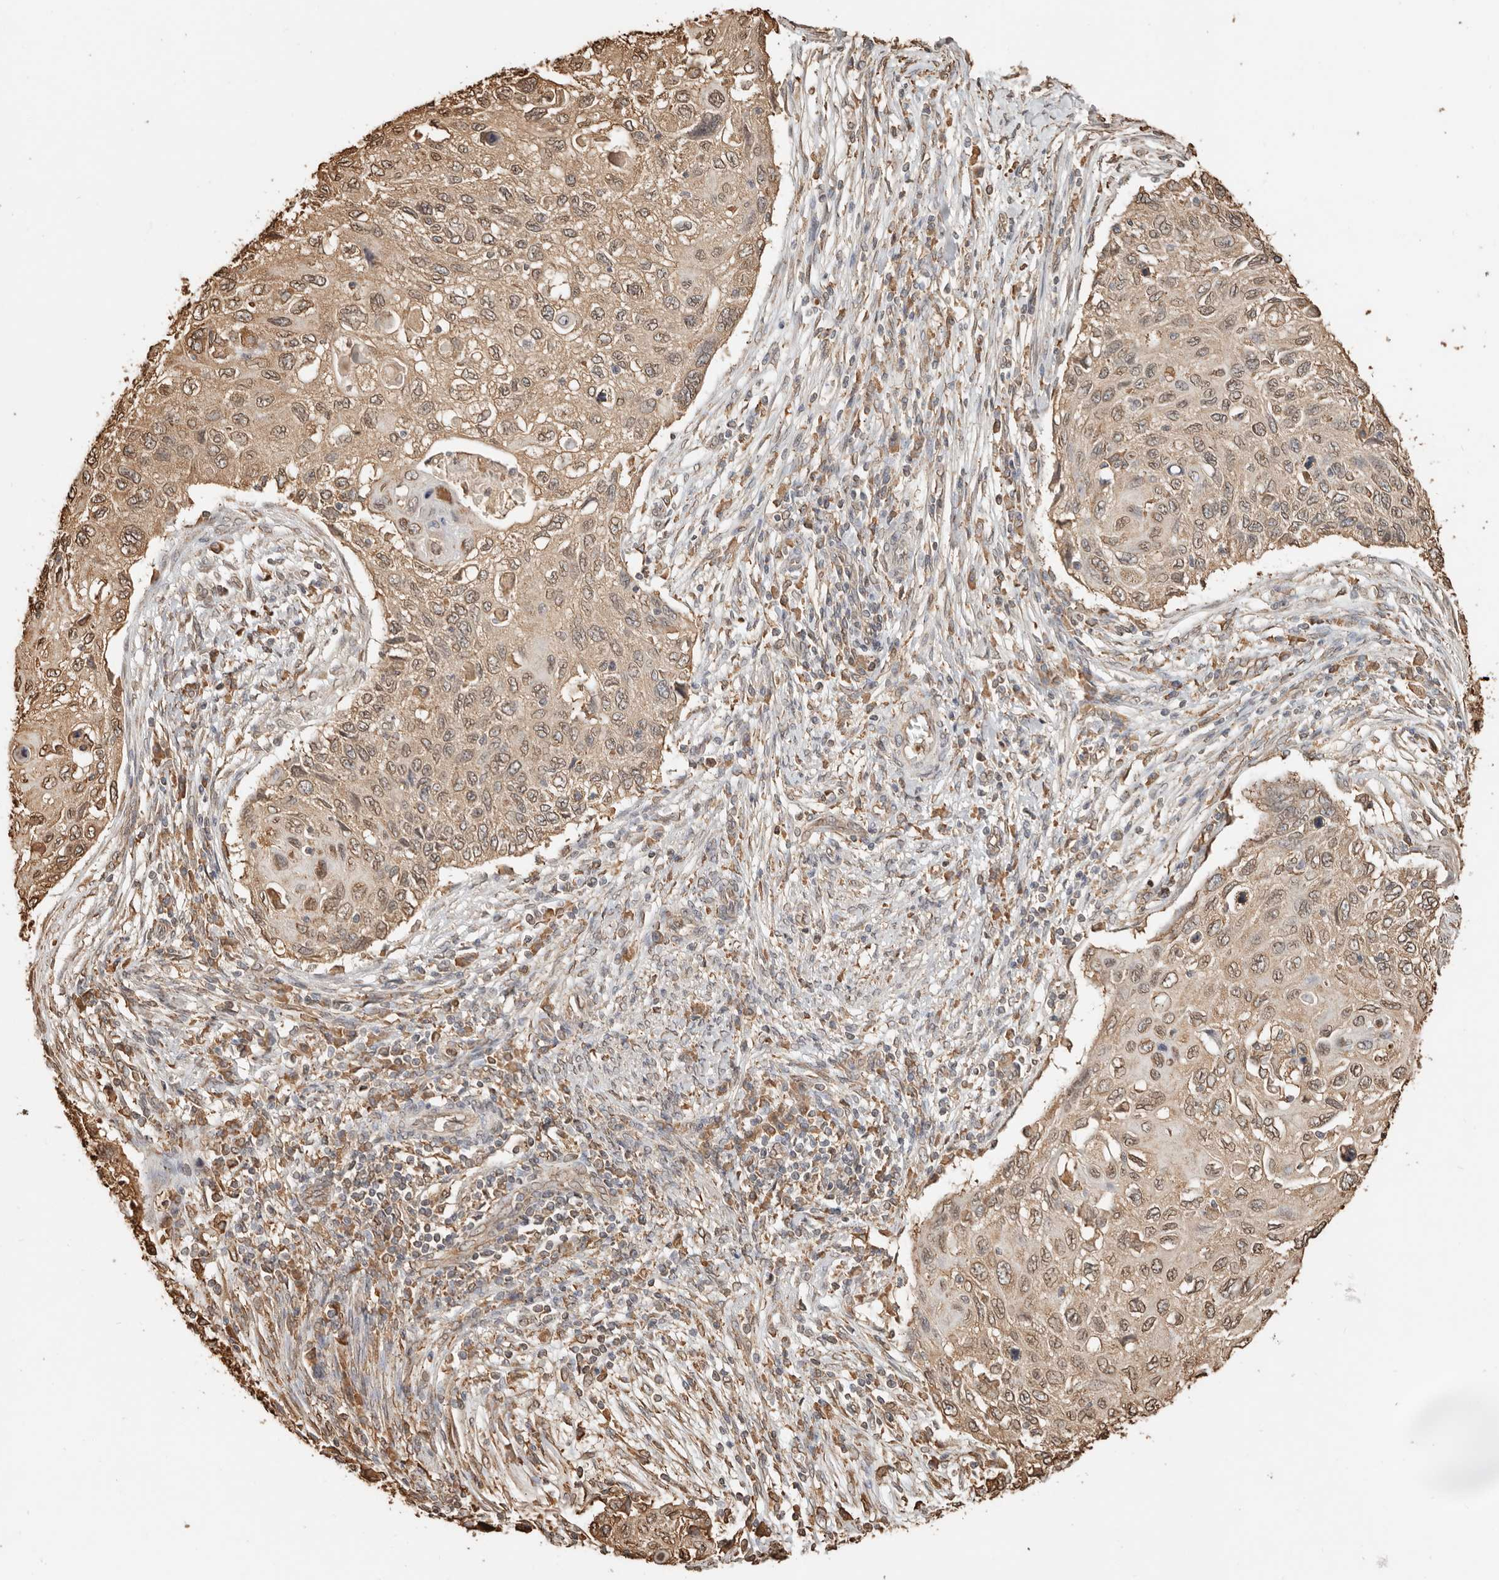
{"staining": {"intensity": "weak", "quantity": ">75%", "location": "cytoplasmic/membranous,nuclear"}, "tissue": "cervical cancer", "cell_type": "Tumor cells", "image_type": "cancer", "snomed": [{"axis": "morphology", "description": "Squamous cell carcinoma, NOS"}, {"axis": "topography", "description": "Cervix"}], "caption": "Immunohistochemical staining of cervical squamous cell carcinoma demonstrates weak cytoplasmic/membranous and nuclear protein positivity in approximately >75% of tumor cells.", "gene": "ARHGEF10L", "patient": {"sex": "female", "age": 70}}